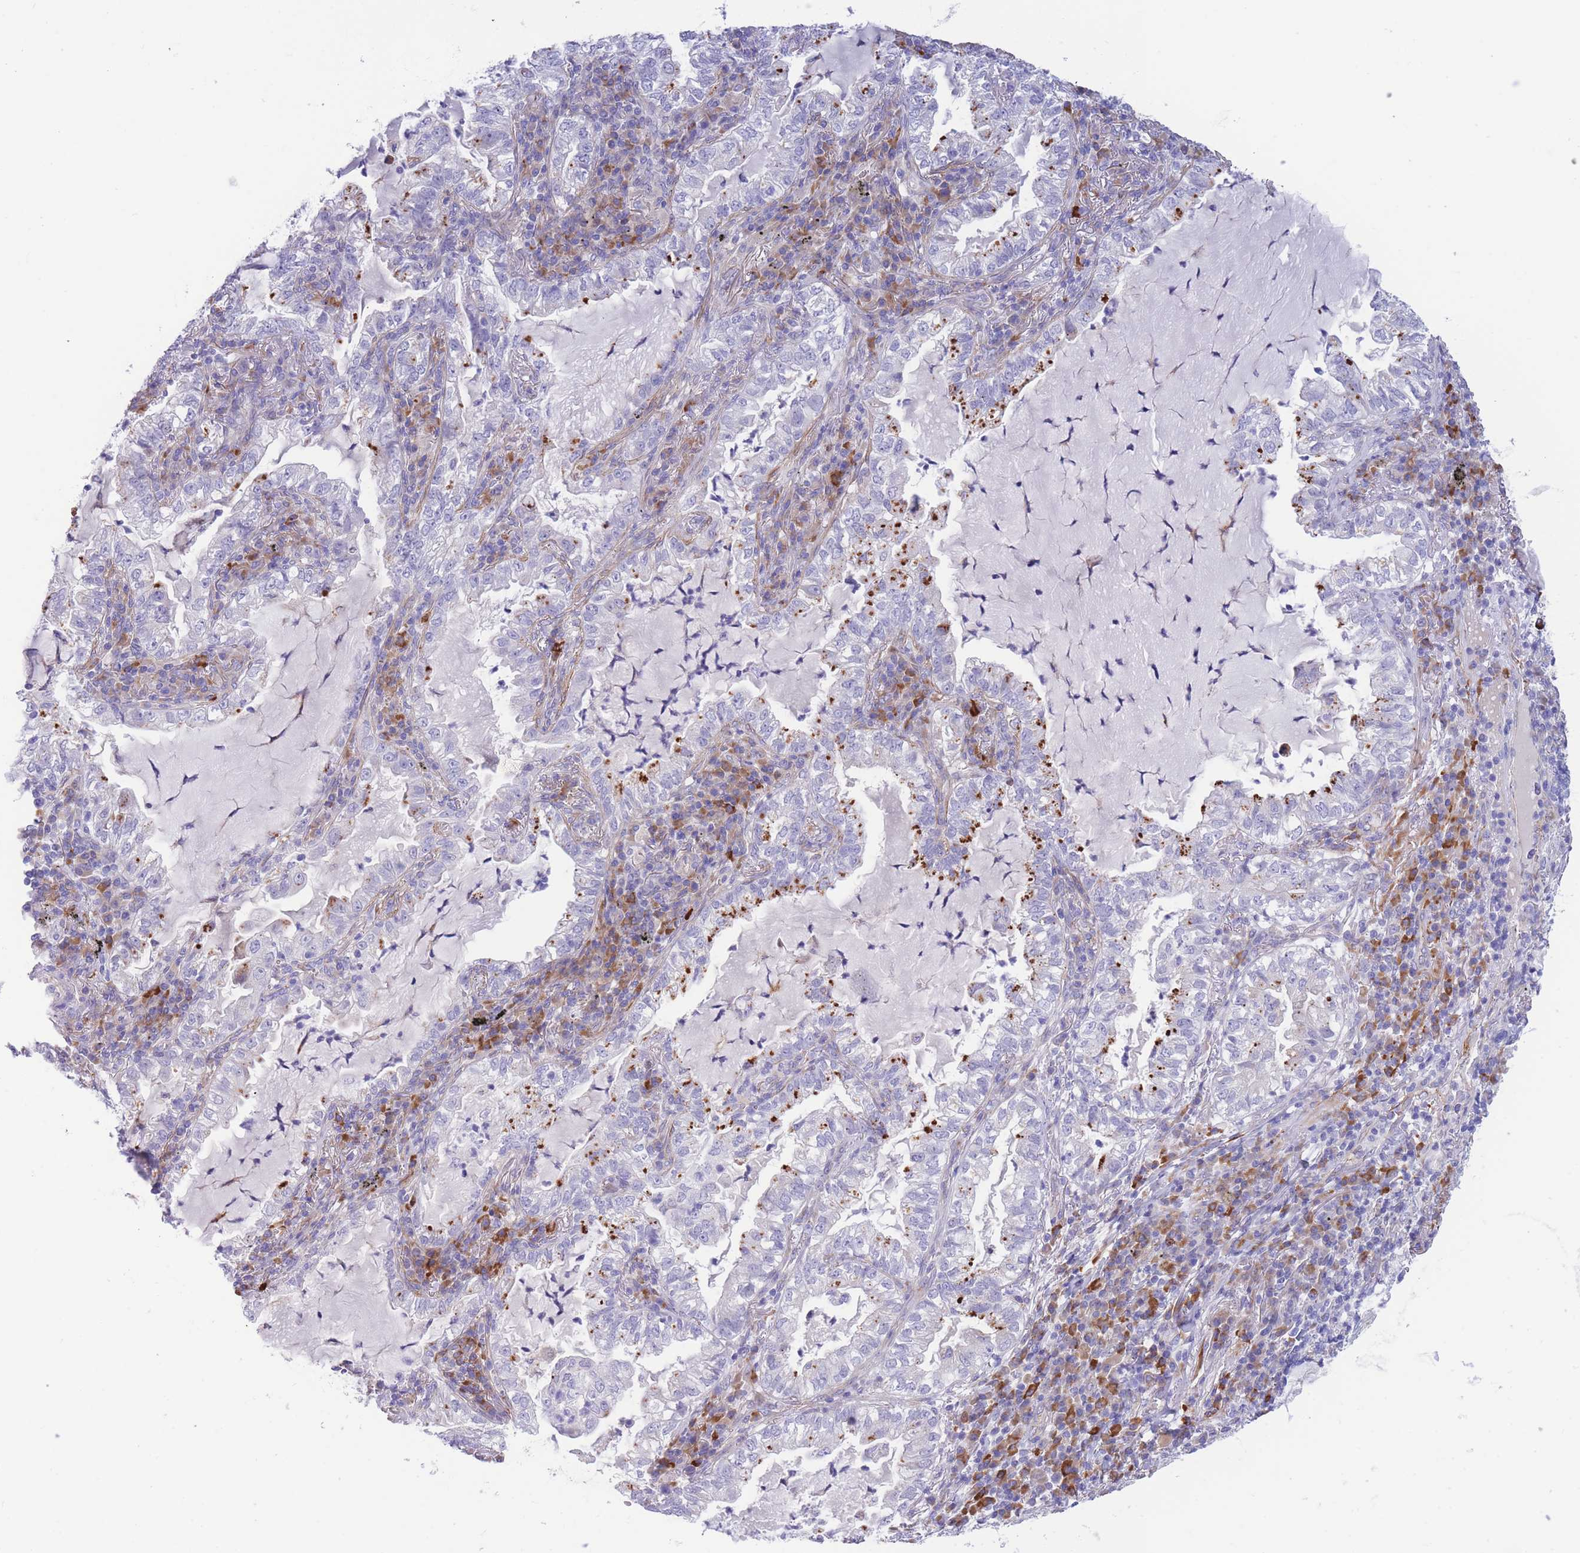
{"staining": {"intensity": "negative", "quantity": "none", "location": "none"}, "tissue": "lung cancer", "cell_type": "Tumor cells", "image_type": "cancer", "snomed": [{"axis": "morphology", "description": "Adenocarcinoma, NOS"}, {"axis": "topography", "description": "Lung"}], "caption": "There is no significant staining in tumor cells of adenocarcinoma (lung).", "gene": "DET1", "patient": {"sex": "female", "age": 73}}